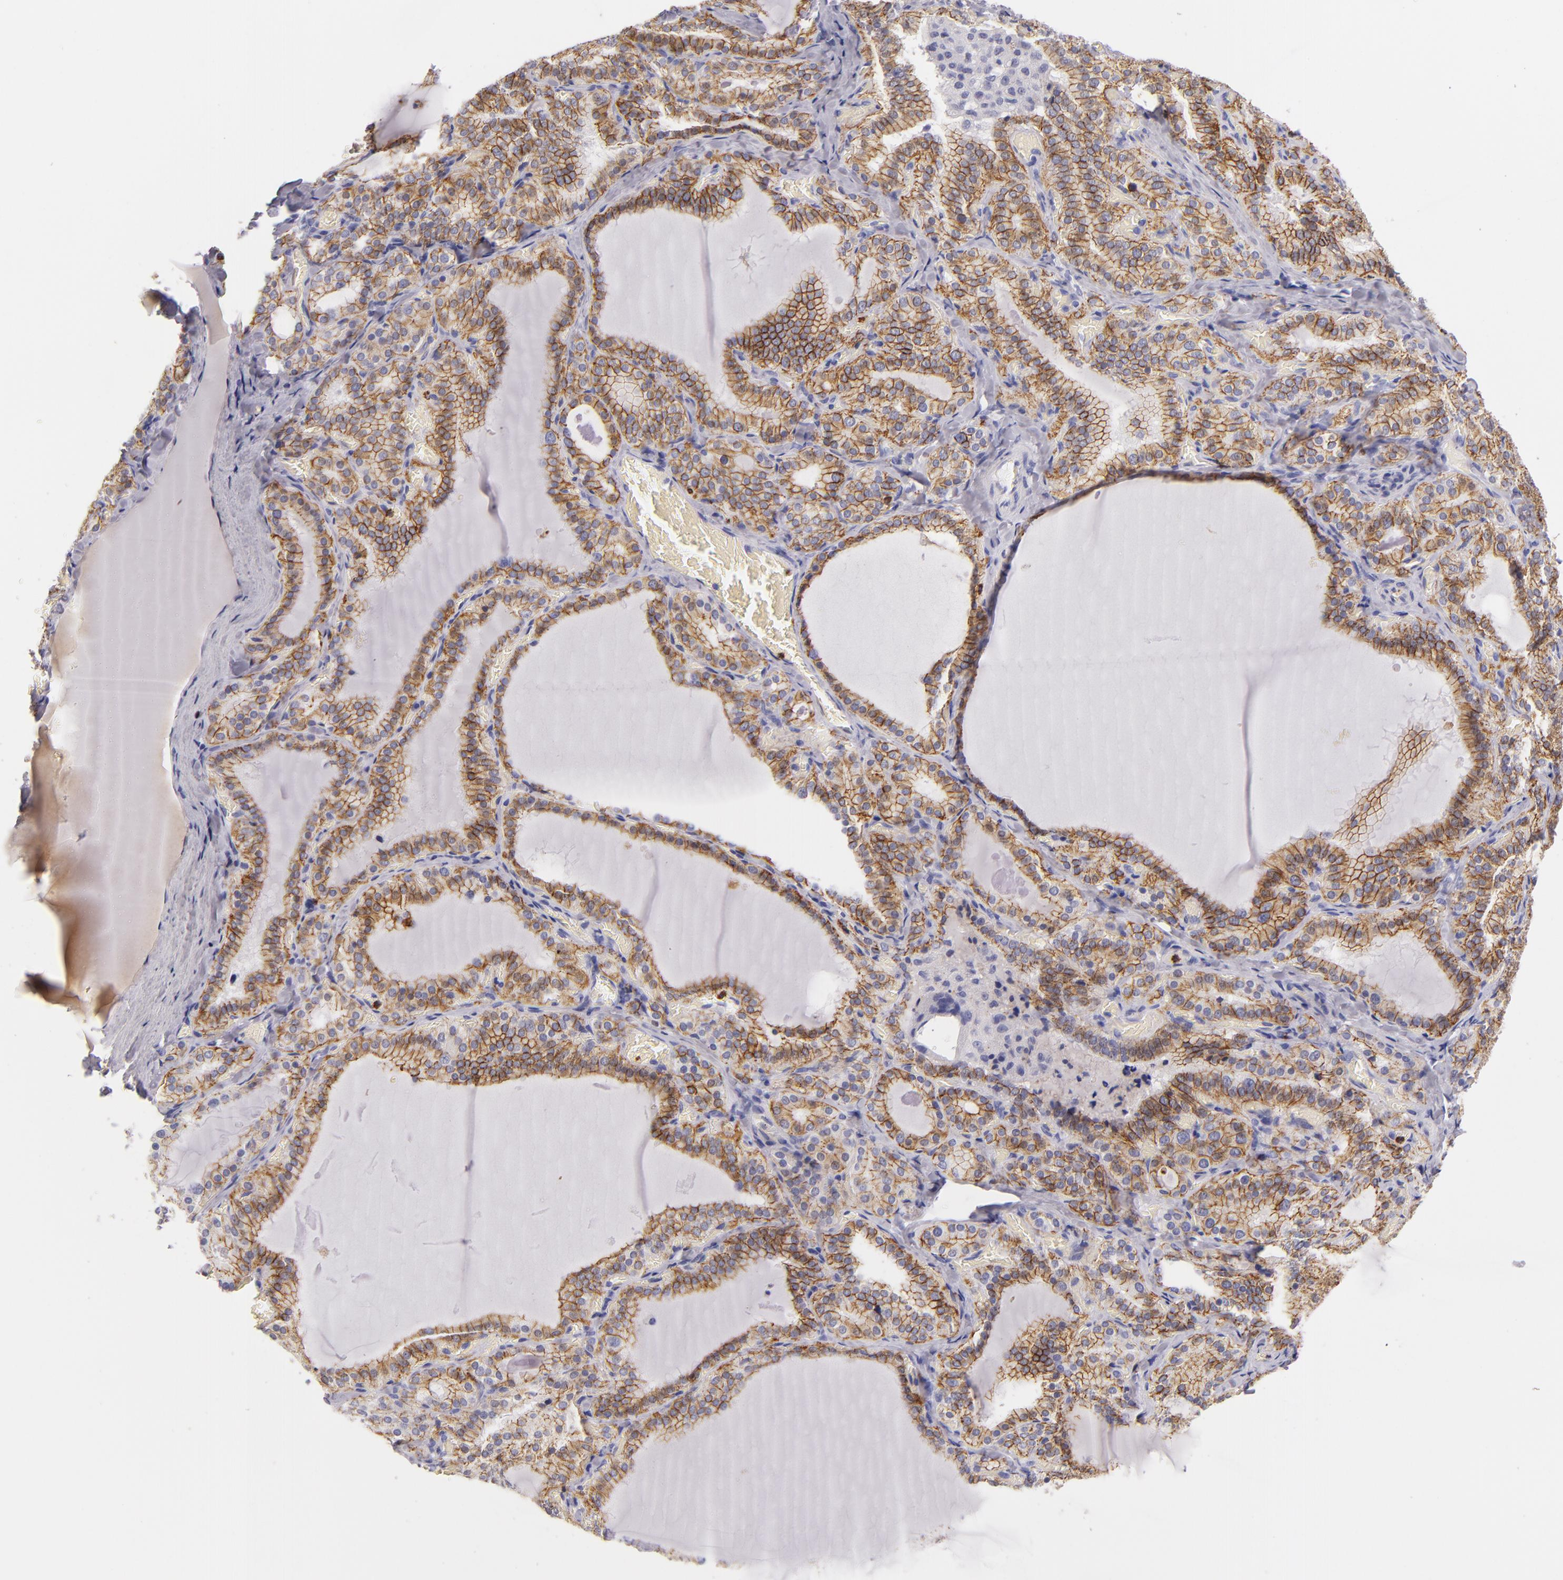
{"staining": {"intensity": "moderate", "quantity": ">75%", "location": "cytoplasmic/membranous"}, "tissue": "thyroid gland", "cell_type": "Glandular cells", "image_type": "normal", "snomed": [{"axis": "morphology", "description": "Normal tissue, NOS"}, {"axis": "topography", "description": "Thyroid gland"}], "caption": "An immunohistochemistry (IHC) histopathology image of unremarkable tissue is shown. Protein staining in brown shows moderate cytoplasmic/membranous positivity in thyroid gland within glandular cells.", "gene": "CDH3", "patient": {"sex": "female", "age": 33}}